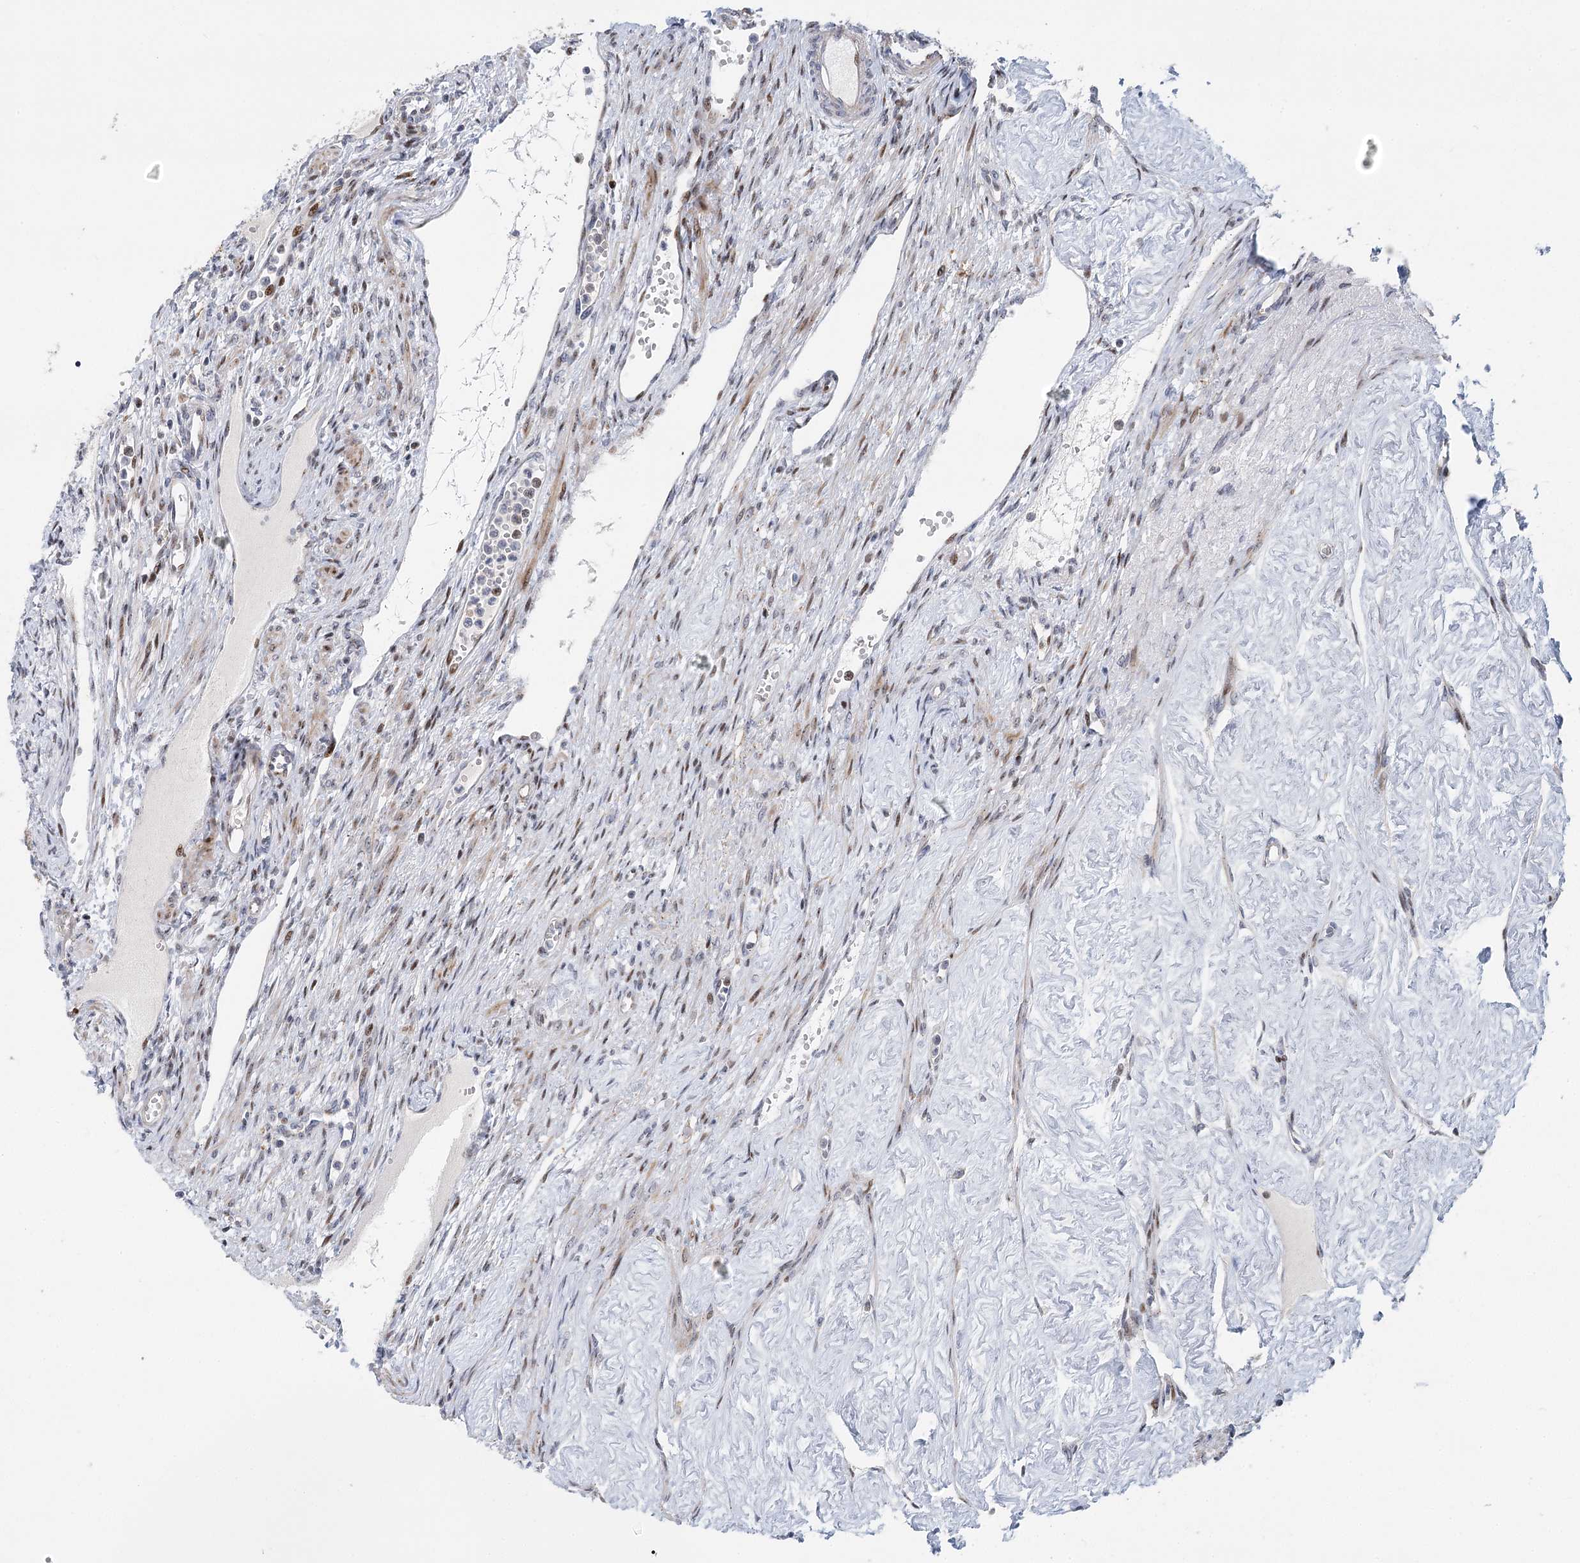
{"staining": {"intensity": "weak", "quantity": "<25%", "location": "cytoplasmic/membranous,nuclear"}, "tissue": "ovary", "cell_type": "Ovarian stroma cells", "image_type": "normal", "snomed": [{"axis": "morphology", "description": "Normal tissue, NOS"}, {"axis": "morphology", "description": "Cyst, NOS"}, {"axis": "topography", "description": "Ovary"}], "caption": "IHC image of benign ovary: human ovary stained with DAB reveals no significant protein expression in ovarian stroma cells. (Stains: DAB (3,3'-diaminobenzidine) immunohistochemistry with hematoxylin counter stain, Microscopy: brightfield microscopy at high magnification).", "gene": "CAMTA1", "patient": {"sex": "female", "age": 33}}